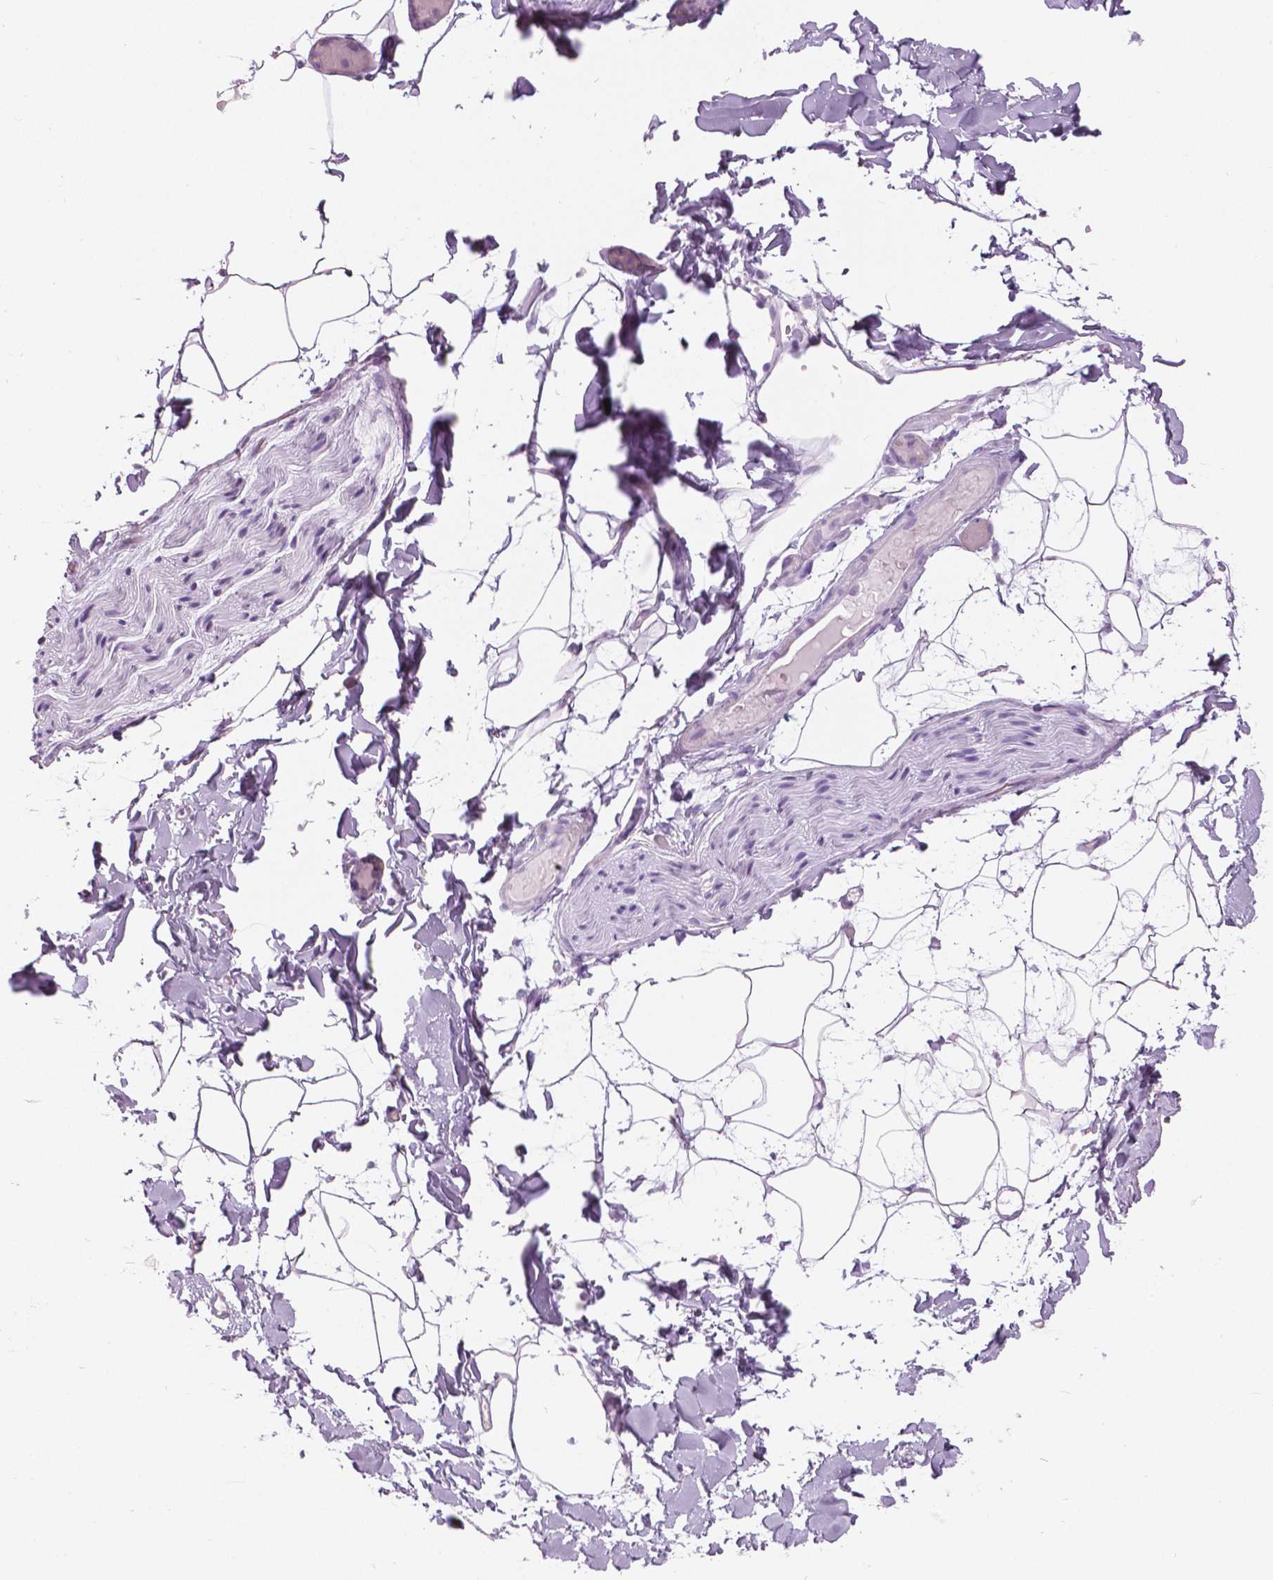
{"staining": {"intensity": "negative", "quantity": "none", "location": "none"}, "tissue": "adipose tissue", "cell_type": "Adipocytes", "image_type": "normal", "snomed": [{"axis": "morphology", "description": "Normal tissue, NOS"}, {"axis": "topography", "description": "Gallbladder"}, {"axis": "topography", "description": "Peripheral nerve tissue"}], "caption": "The photomicrograph exhibits no significant positivity in adipocytes of adipose tissue. (Brightfield microscopy of DAB (3,3'-diaminobenzidine) immunohistochemistry (IHC) at high magnification).", "gene": "SFTPD", "patient": {"sex": "female", "age": 45}}